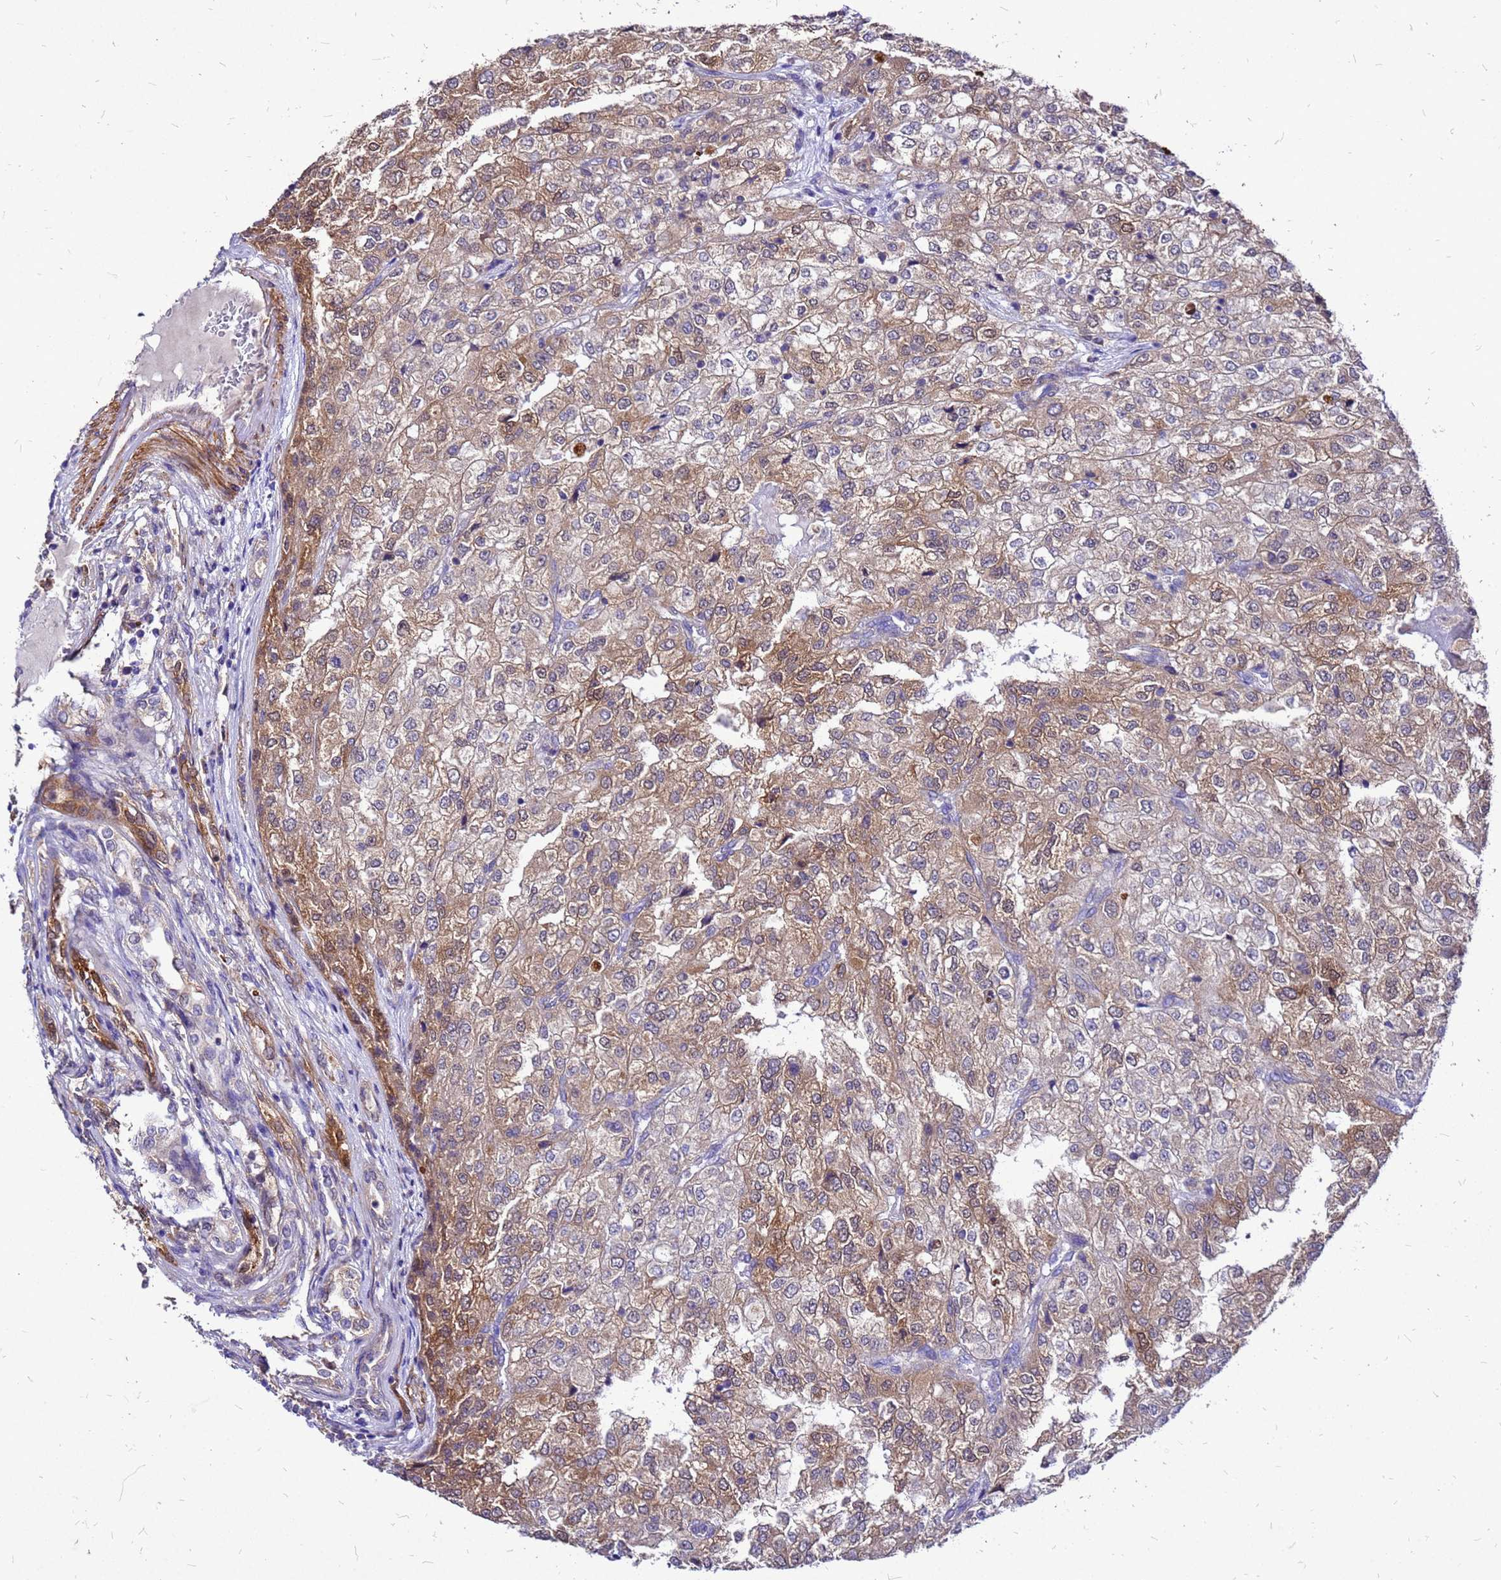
{"staining": {"intensity": "moderate", "quantity": "25%-75%", "location": "cytoplasmic/membranous"}, "tissue": "renal cancer", "cell_type": "Tumor cells", "image_type": "cancer", "snomed": [{"axis": "morphology", "description": "Adenocarcinoma, NOS"}, {"axis": "topography", "description": "Kidney"}], "caption": "A micrograph of adenocarcinoma (renal) stained for a protein shows moderate cytoplasmic/membranous brown staining in tumor cells.", "gene": "DUSP23", "patient": {"sex": "female", "age": 54}}